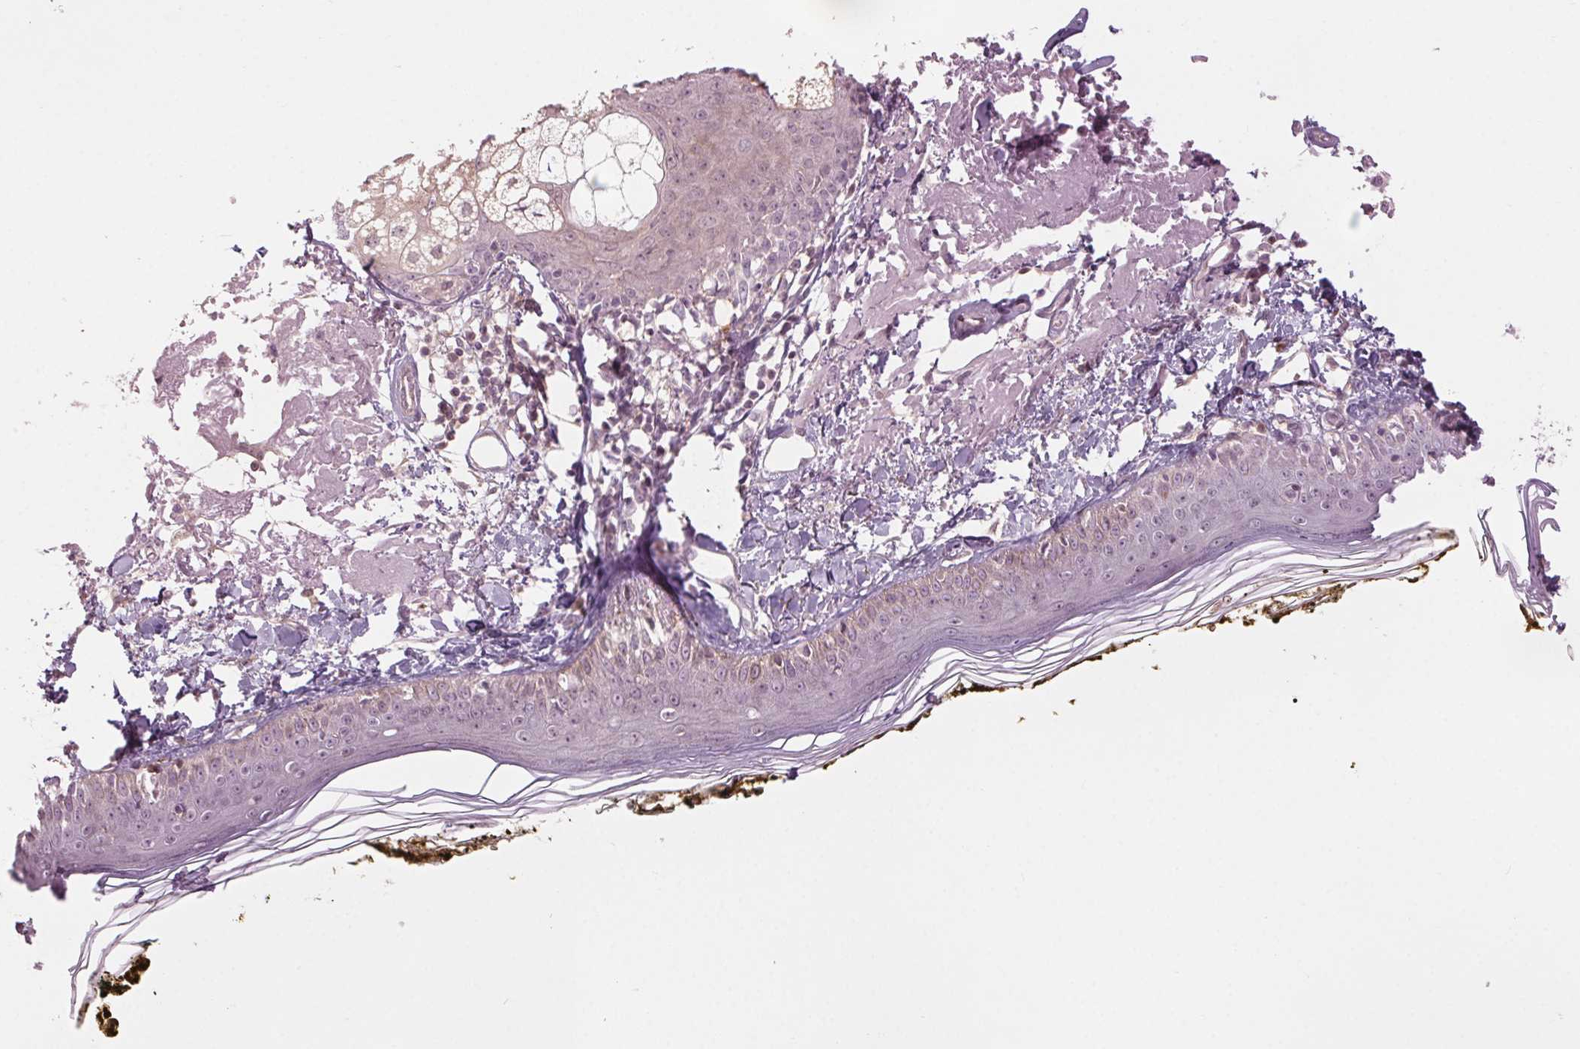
{"staining": {"intensity": "weak", "quantity": "<25%", "location": "cytoplasmic/membranous"}, "tissue": "skin", "cell_type": "Fibroblasts", "image_type": "normal", "snomed": [{"axis": "morphology", "description": "Normal tissue, NOS"}, {"axis": "topography", "description": "Skin"}], "caption": "Micrograph shows no significant protein positivity in fibroblasts of unremarkable skin.", "gene": "HHLA2", "patient": {"sex": "male", "age": 76}}